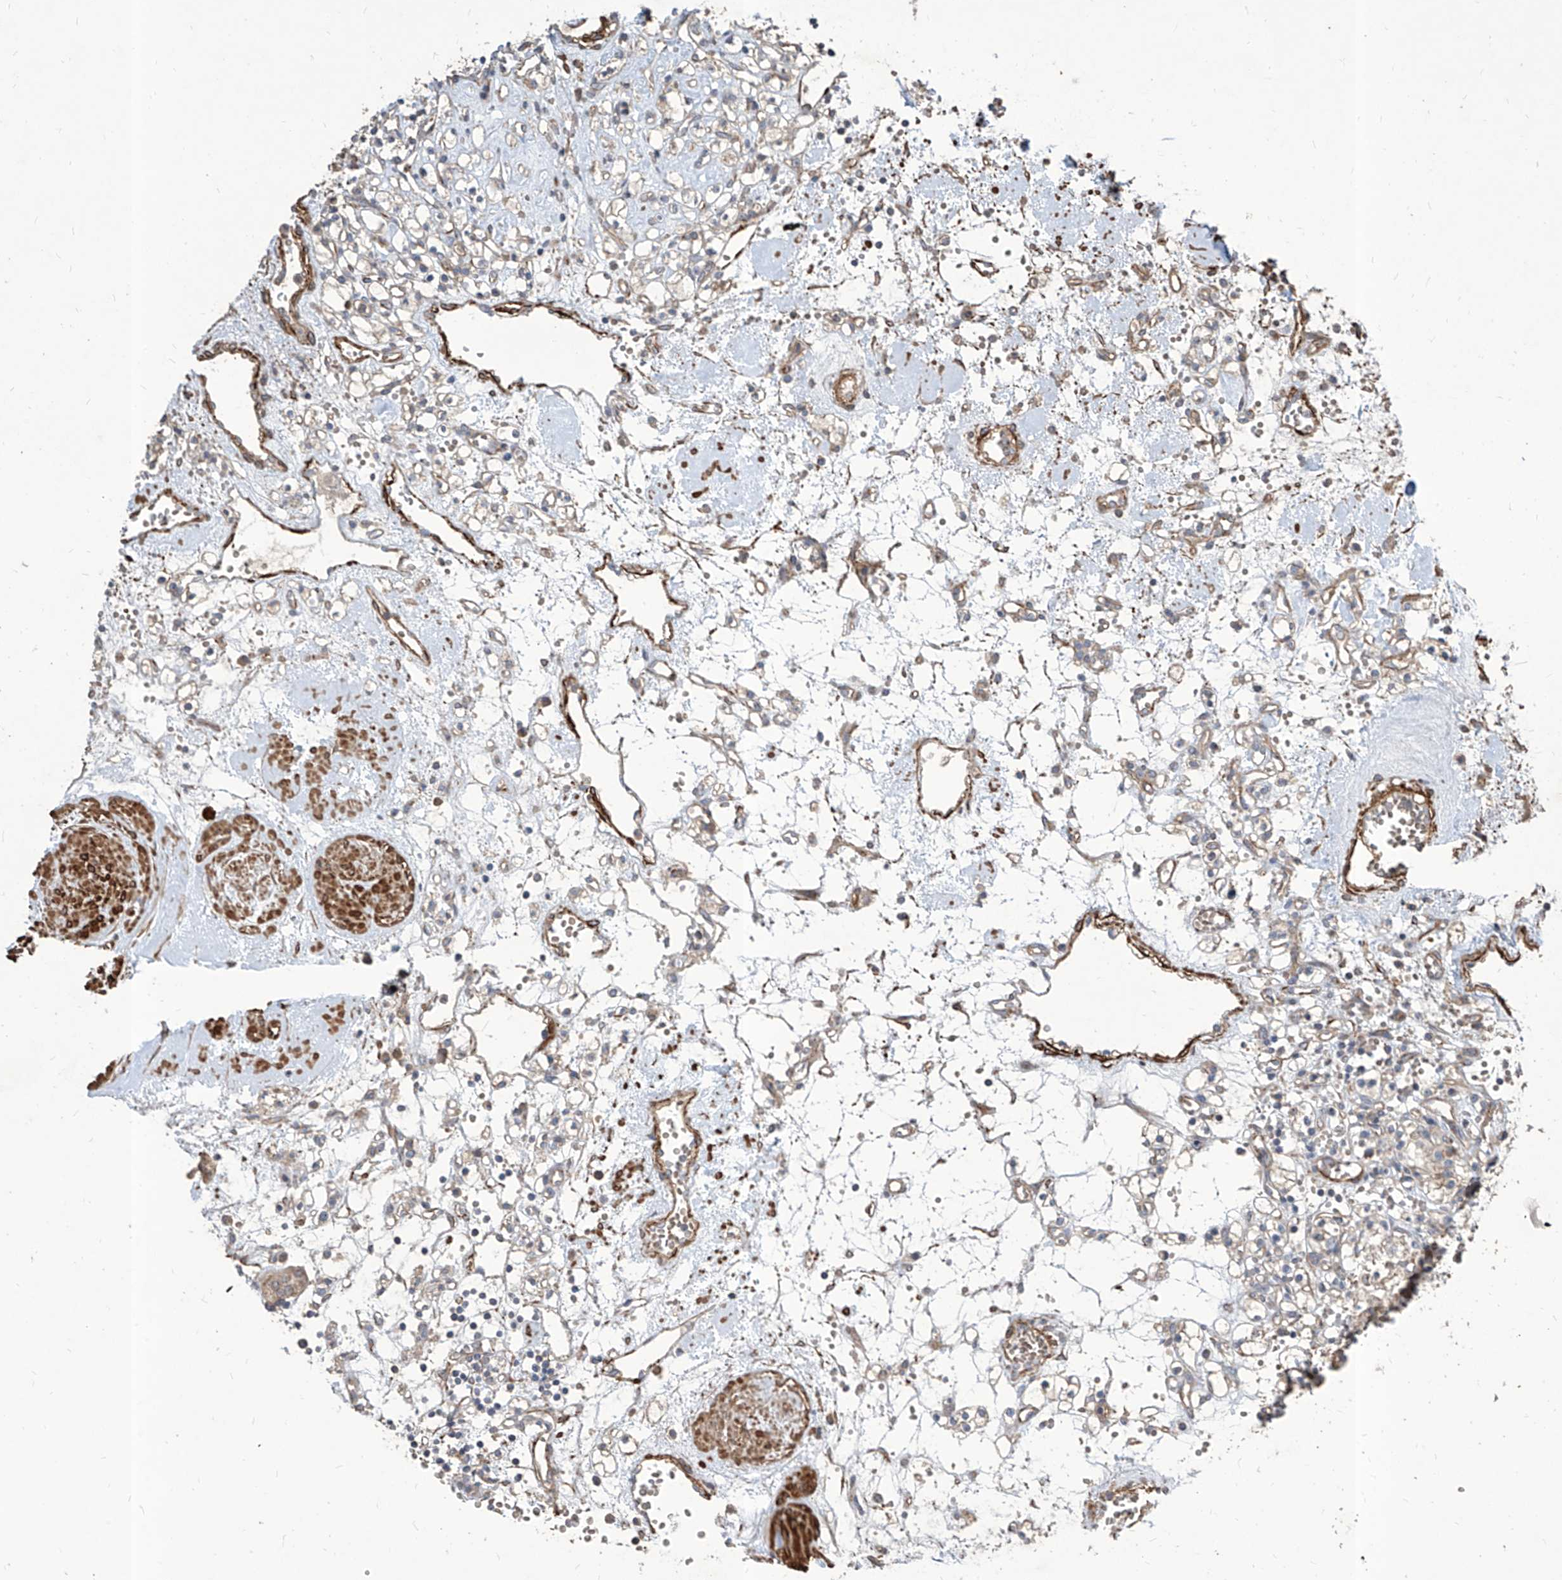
{"staining": {"intensity": "negative", "quantity": "none", "location": "none"}, "tissue": "renal cancer", "cell_type": "Tumor cells", "image_type": "cancer", "snomed": [{"axis": "morphology", "description": "Adenocarcinoma, NOS"}, {"axis": "topography", "description": "Kidney"}], "caption": "An IHC image of renal cancer is shown. There is no staining in tumor cells of renal cancer.", "gene": "FAM83B", "patient": {"sex": "female", "age": 59}}